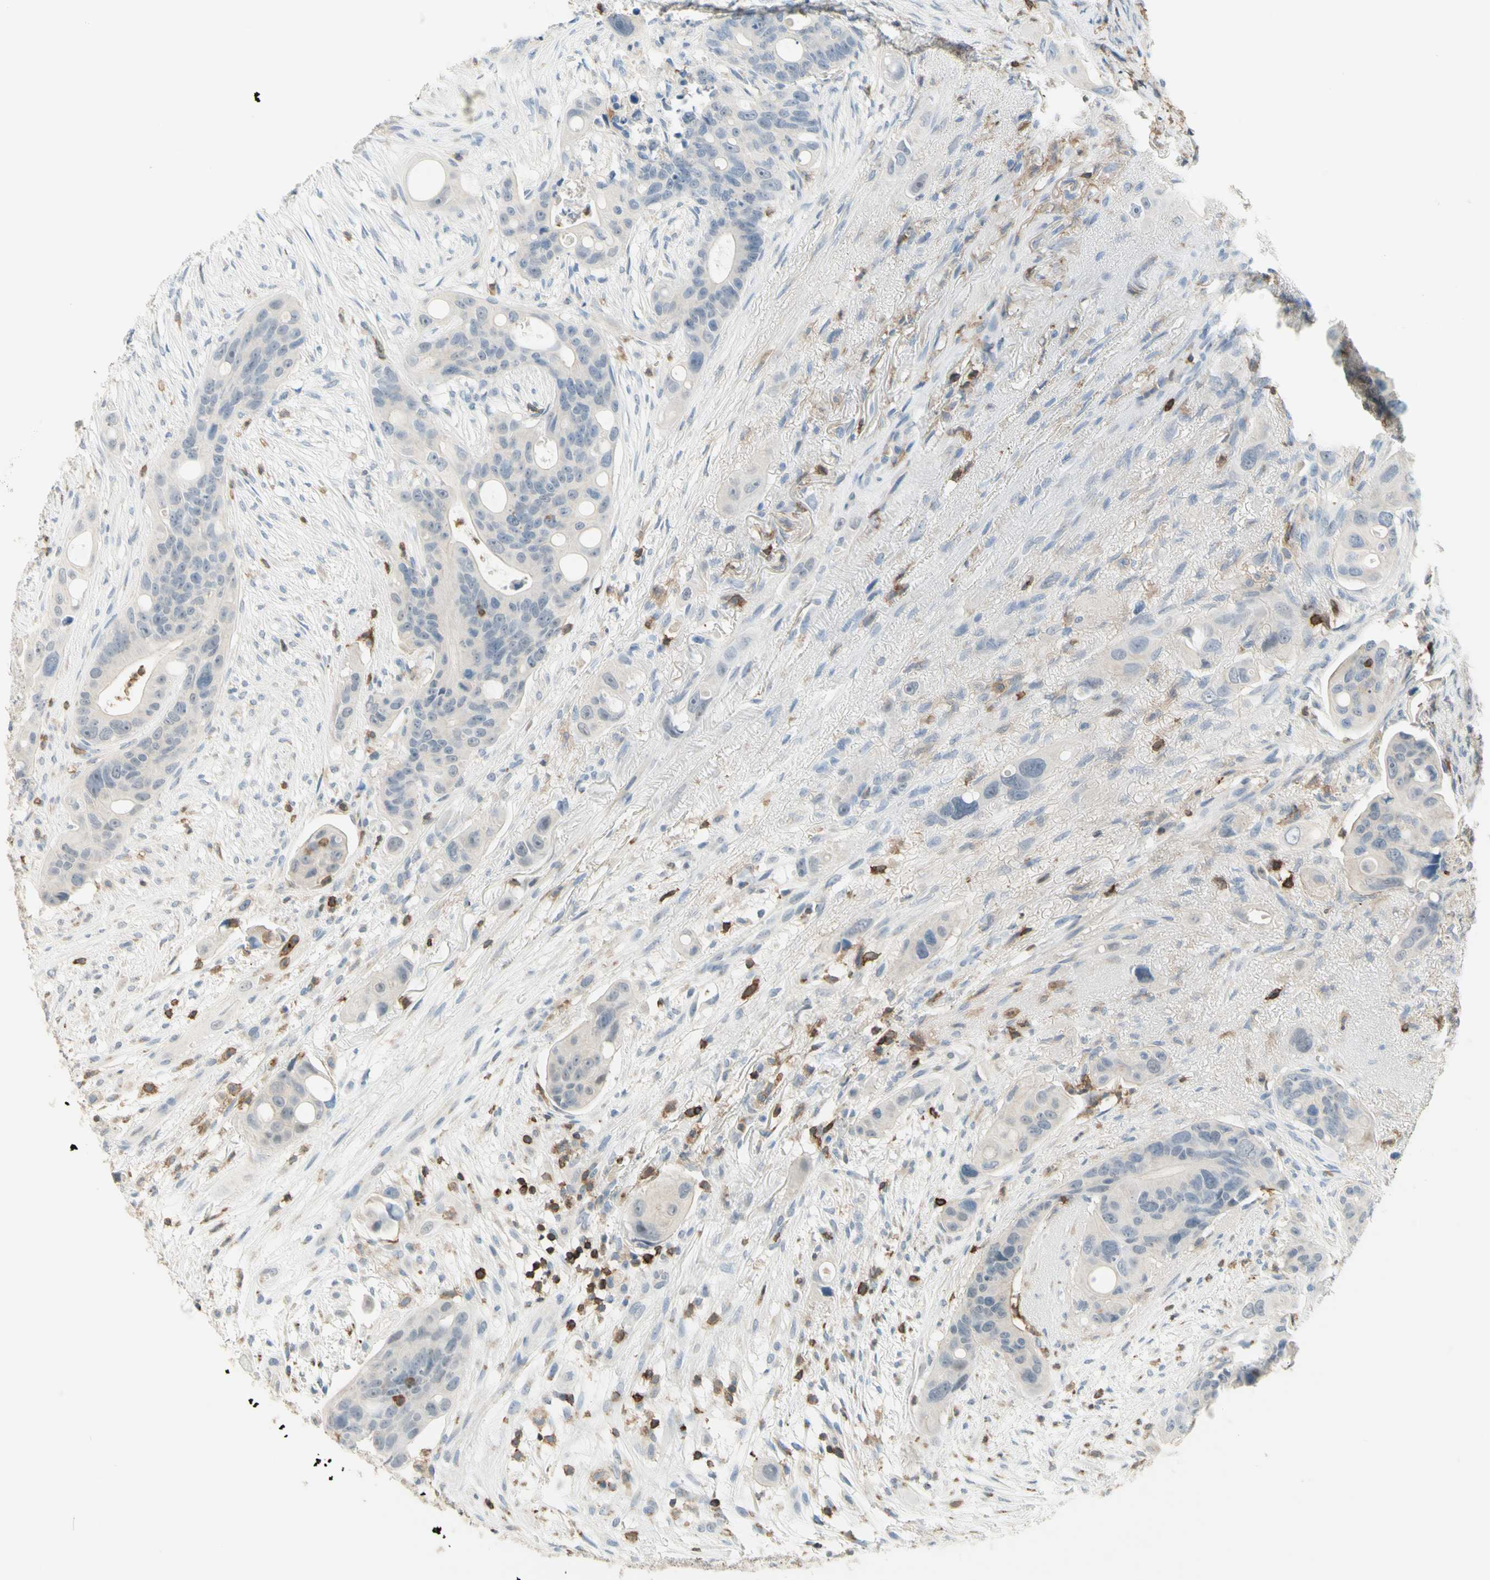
{"staining": {"intensity": "negative", "quantity": "none", "location": "none"}, "tissue": "colorectal cancer", "cell_type": "Tumor cells", "image_type": "cancer", "snomed": [{"axis": "morphology", "description": "Adenocarcinoma, NOS"}, {"axis": "topography", "description": "Colon"}], "caption": "Tumor cells show no significant protein staining in colorectal cancer (adenocarcinoma).", "gene": "SPINK6", "patient": {"sex": "female", "age": 57}}